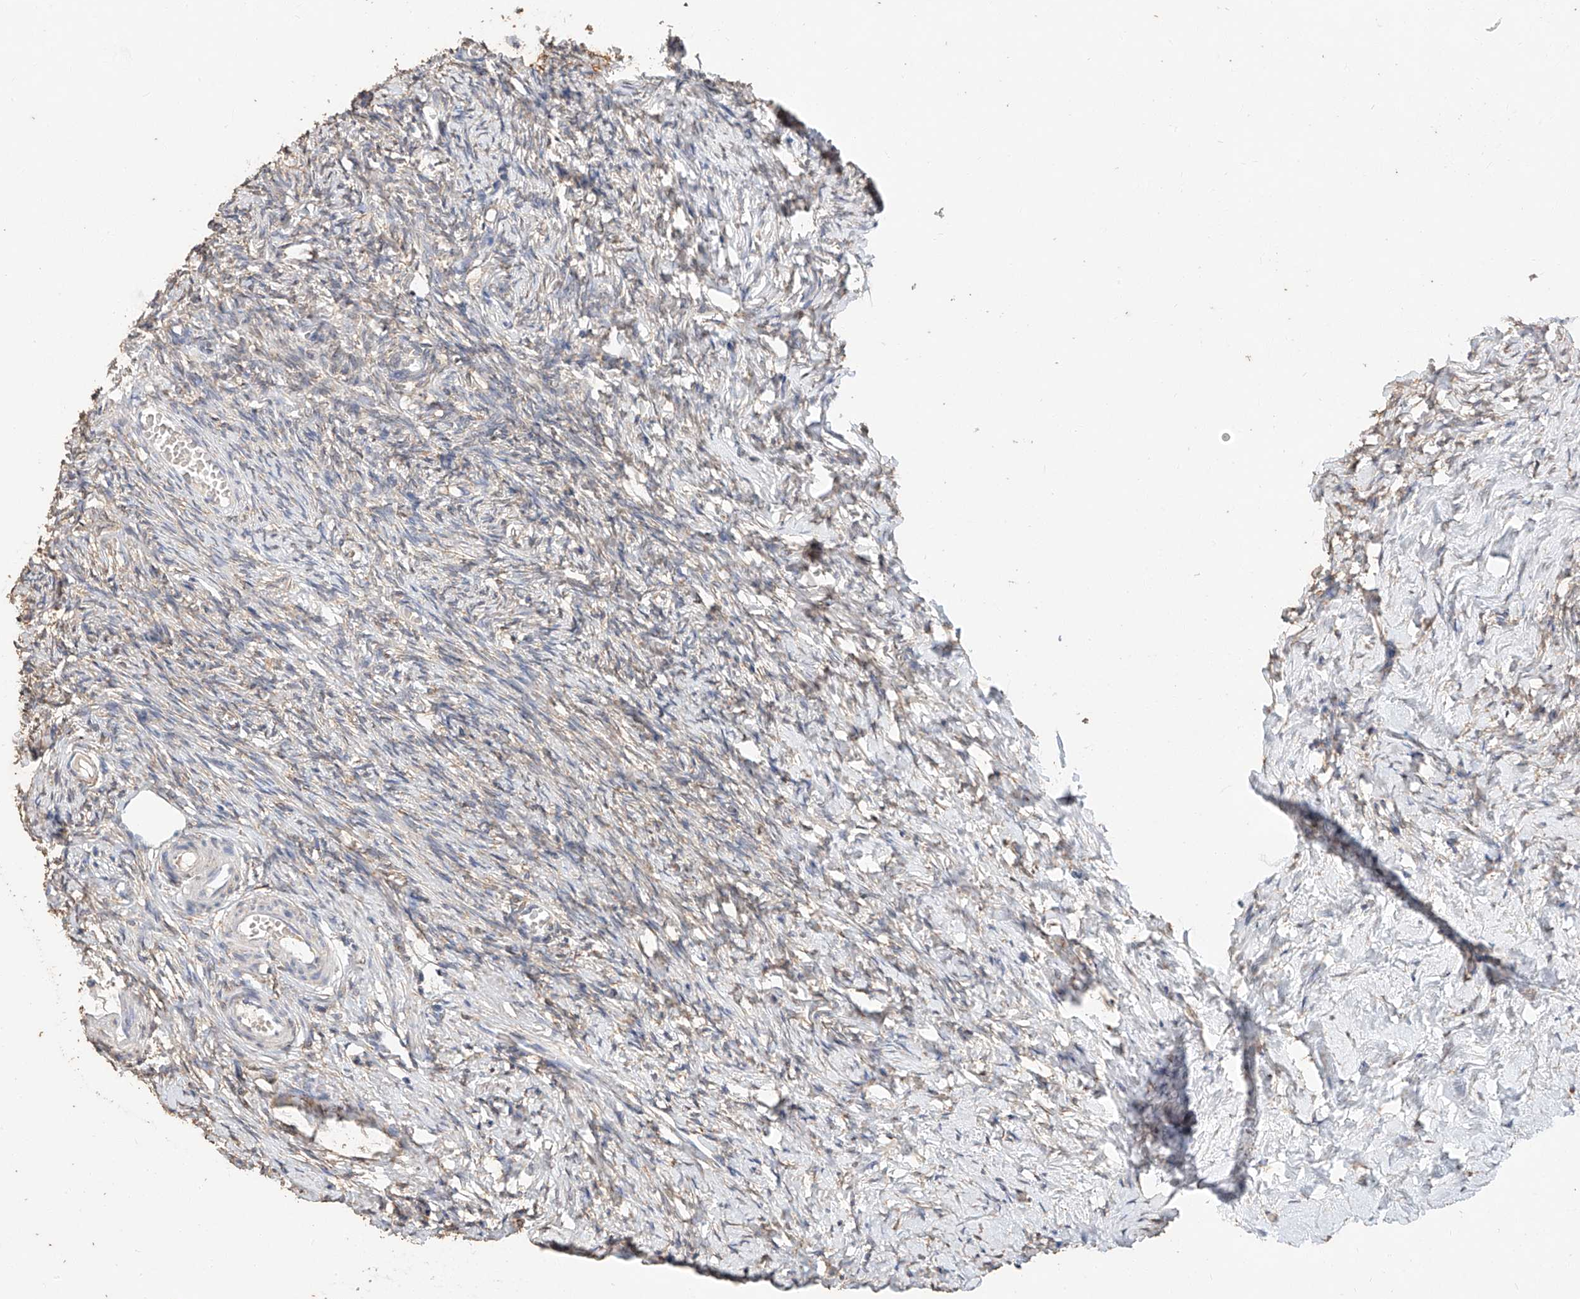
{"staining": {"intensity": "negative", "quantity": "none", "location": "none"}, "tissue": "ovary", "cell_type": "Ovarian stroma cells", "image_type": "normal", "snomed": [{"axis": "morphology", "description": "Normal tissue, NOS"}, {"axis": "topography", "description": "Ovary"}], "caption": "A high-resolution histopathology image shows immunohistochemistry staining of normal ovary, which displays no significant positivity in ovarian stroma cells. The staining is performed using DAB (3,3'-diaminobenzidine) brown chromogen with nuclei counter-stained in using hematoxylin.", "gene": "CERS4", "patient": {"sex": "female", "age": 27}}